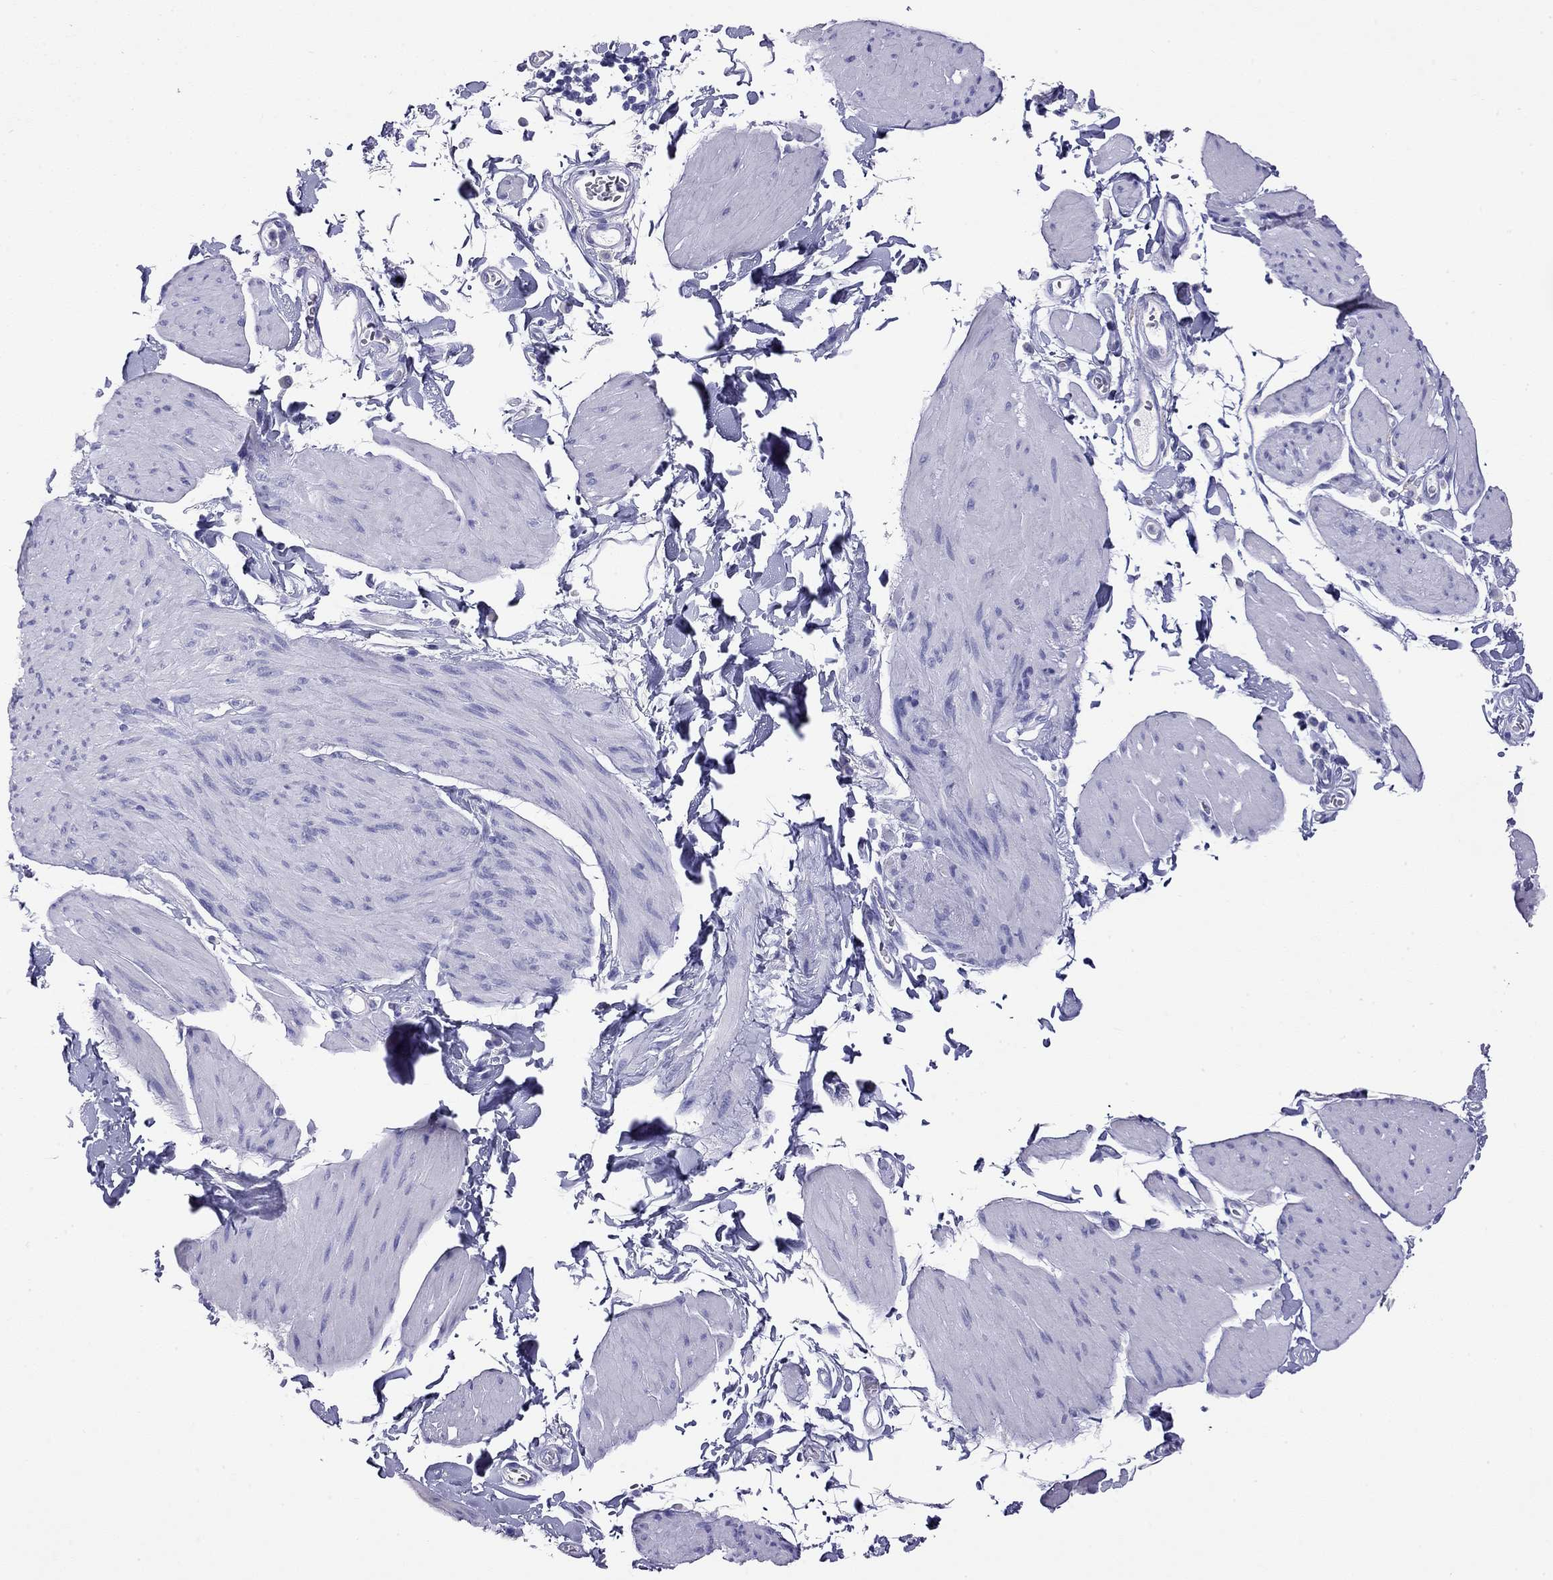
{"staining": {"intensity": "negative", "quantity": "none", "location": "none"}, "tissue": "smooth muscle", "cell_type": "Smooth muscle cells", "image_type": "normal", "snomed": [{"axis": "morphology", "description": "Normal tissue, NOS"}, {"axis": "topography", "description": "Adipose tissue"}, {"axis": "topography", "description": "Smooth muscle"}, {"axis": "topography", "description": "Peripheral nerve tissue"}], "caption": "Micrograph shows no protein staining in smooth muscle cells of normal smooth muscle. (DAB (3,3'-diaminobenzidine) IHC, high magnification).", "gene": "HLA", "patient": {"sex": "male", "age": 83}}